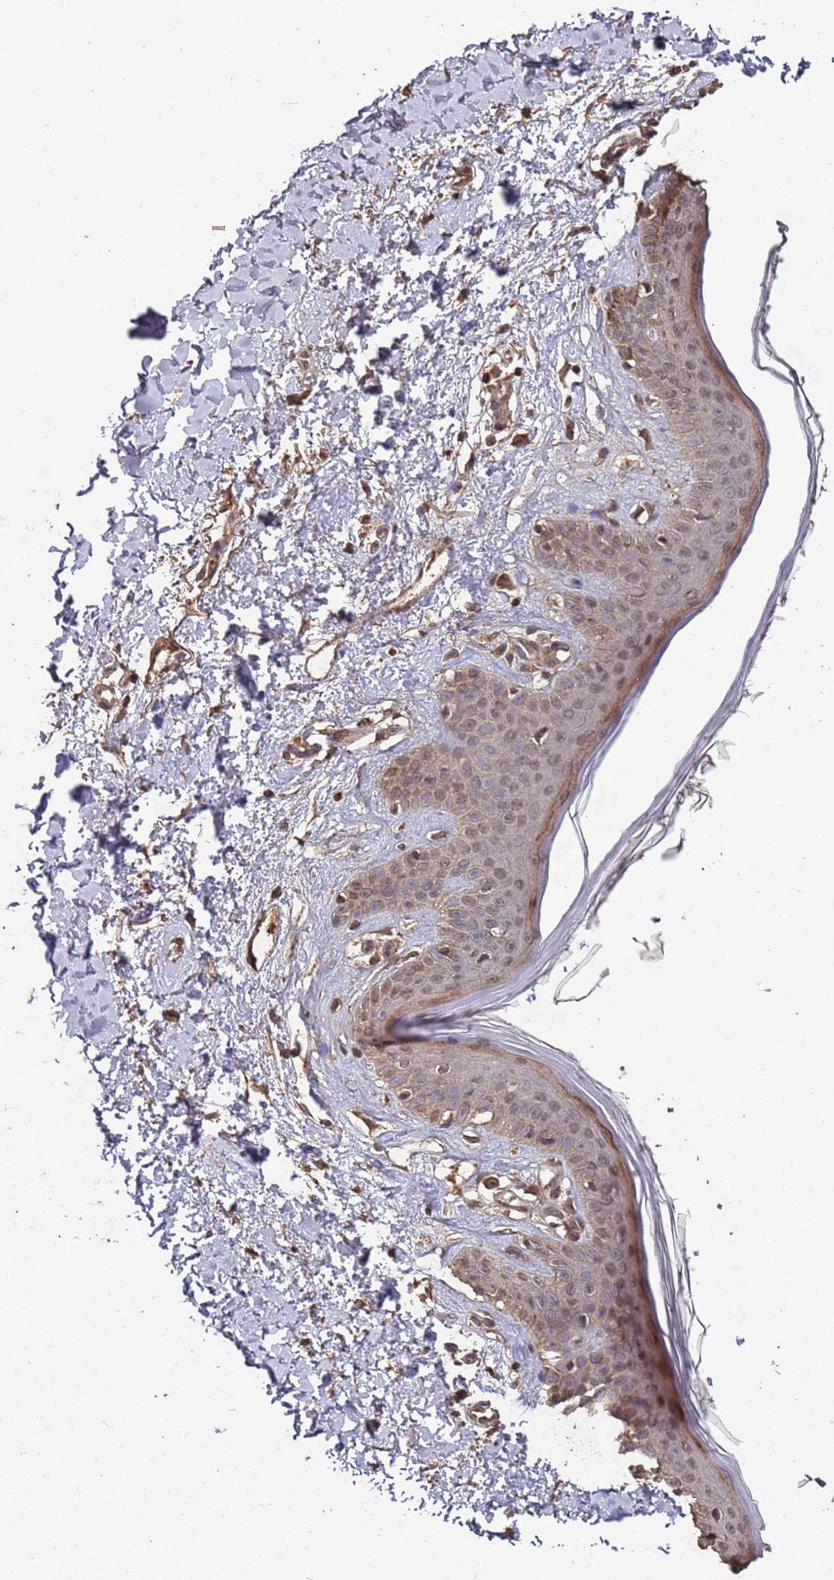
{"staining": {"intensity": "moderate", "quantity": ">75%", "location": "cytoplasmic/membranous,nuclear"}, "tissue": "skin", "cell_type": "Fibroblasts", "image_type": "normal", "snomed": [{"axis": "morphology", "description": "Normal tissue, NOS"}, {"axis": "topography", "description": "Skin"}], "caption": "A high-resolution micrograph shows immunohistochemistry (IHC) staining of unremarkable skin, which exhibits moderate cytoplasmic/membranous,nuclear expression in approximately >75% of fibroblasts.", "gene": "FRAT1", "patient": {"sex": "female", "age": 64}}